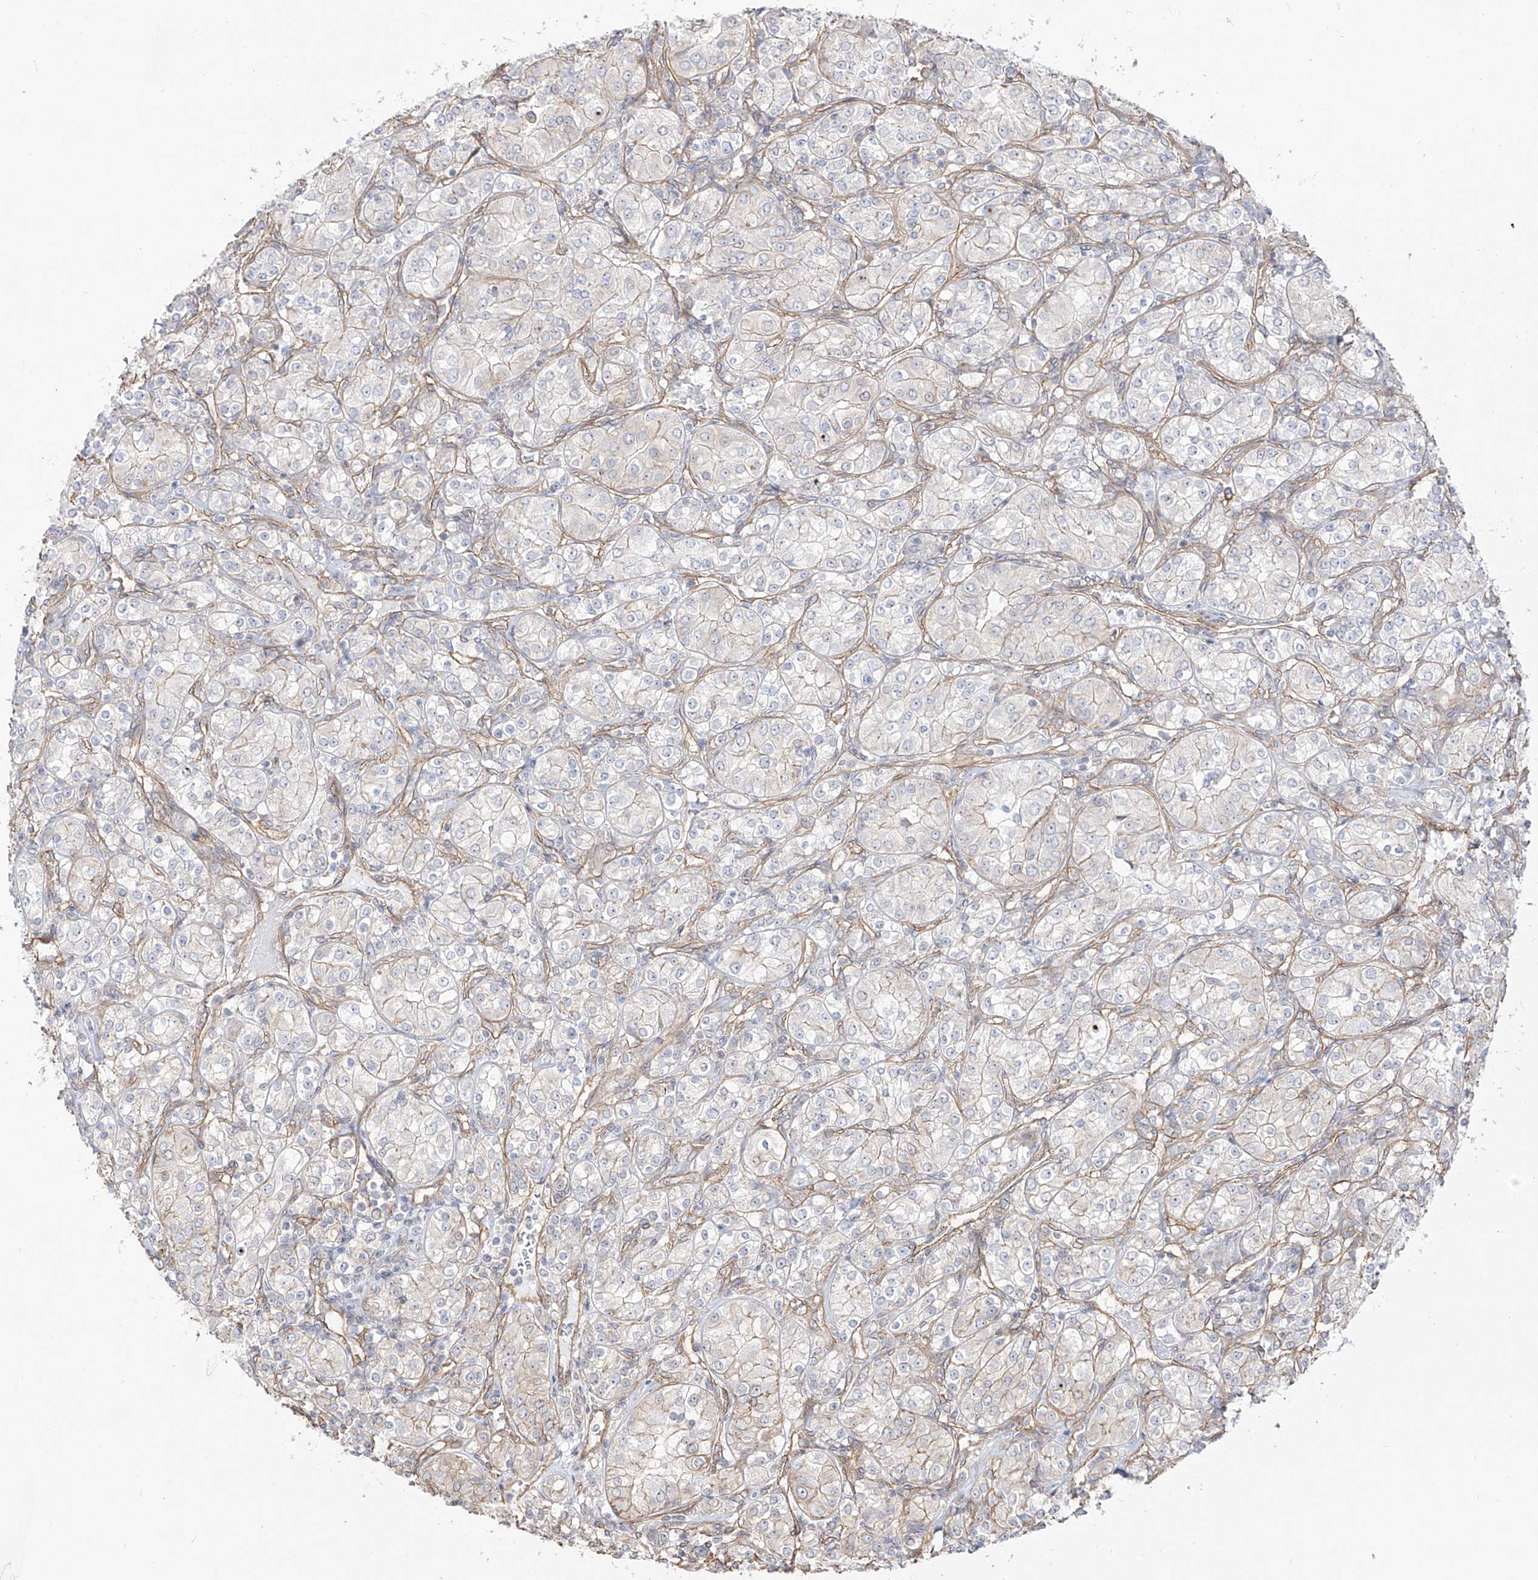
{"staining": {"intensity": "negative", "quantity": "none", "location": "none"}, "tissue": "renal cancer", "cell_type": "Tumor cells", "image_type": "cancer", "snomed": [{"axis": "morphology", "description": "Adenocarcinoma, NOS"}, {"axis": "topography", "description": "Kidney"}], "caption": "Immunohistochemistry (IHC) image of neoplastic tissue: renal cancer (adenocarcinoma) stained with DAB displays no significant protein staining in tumor cells.", "gene": "ZNF180", "patient": {"sex": "male", "age": 77}}